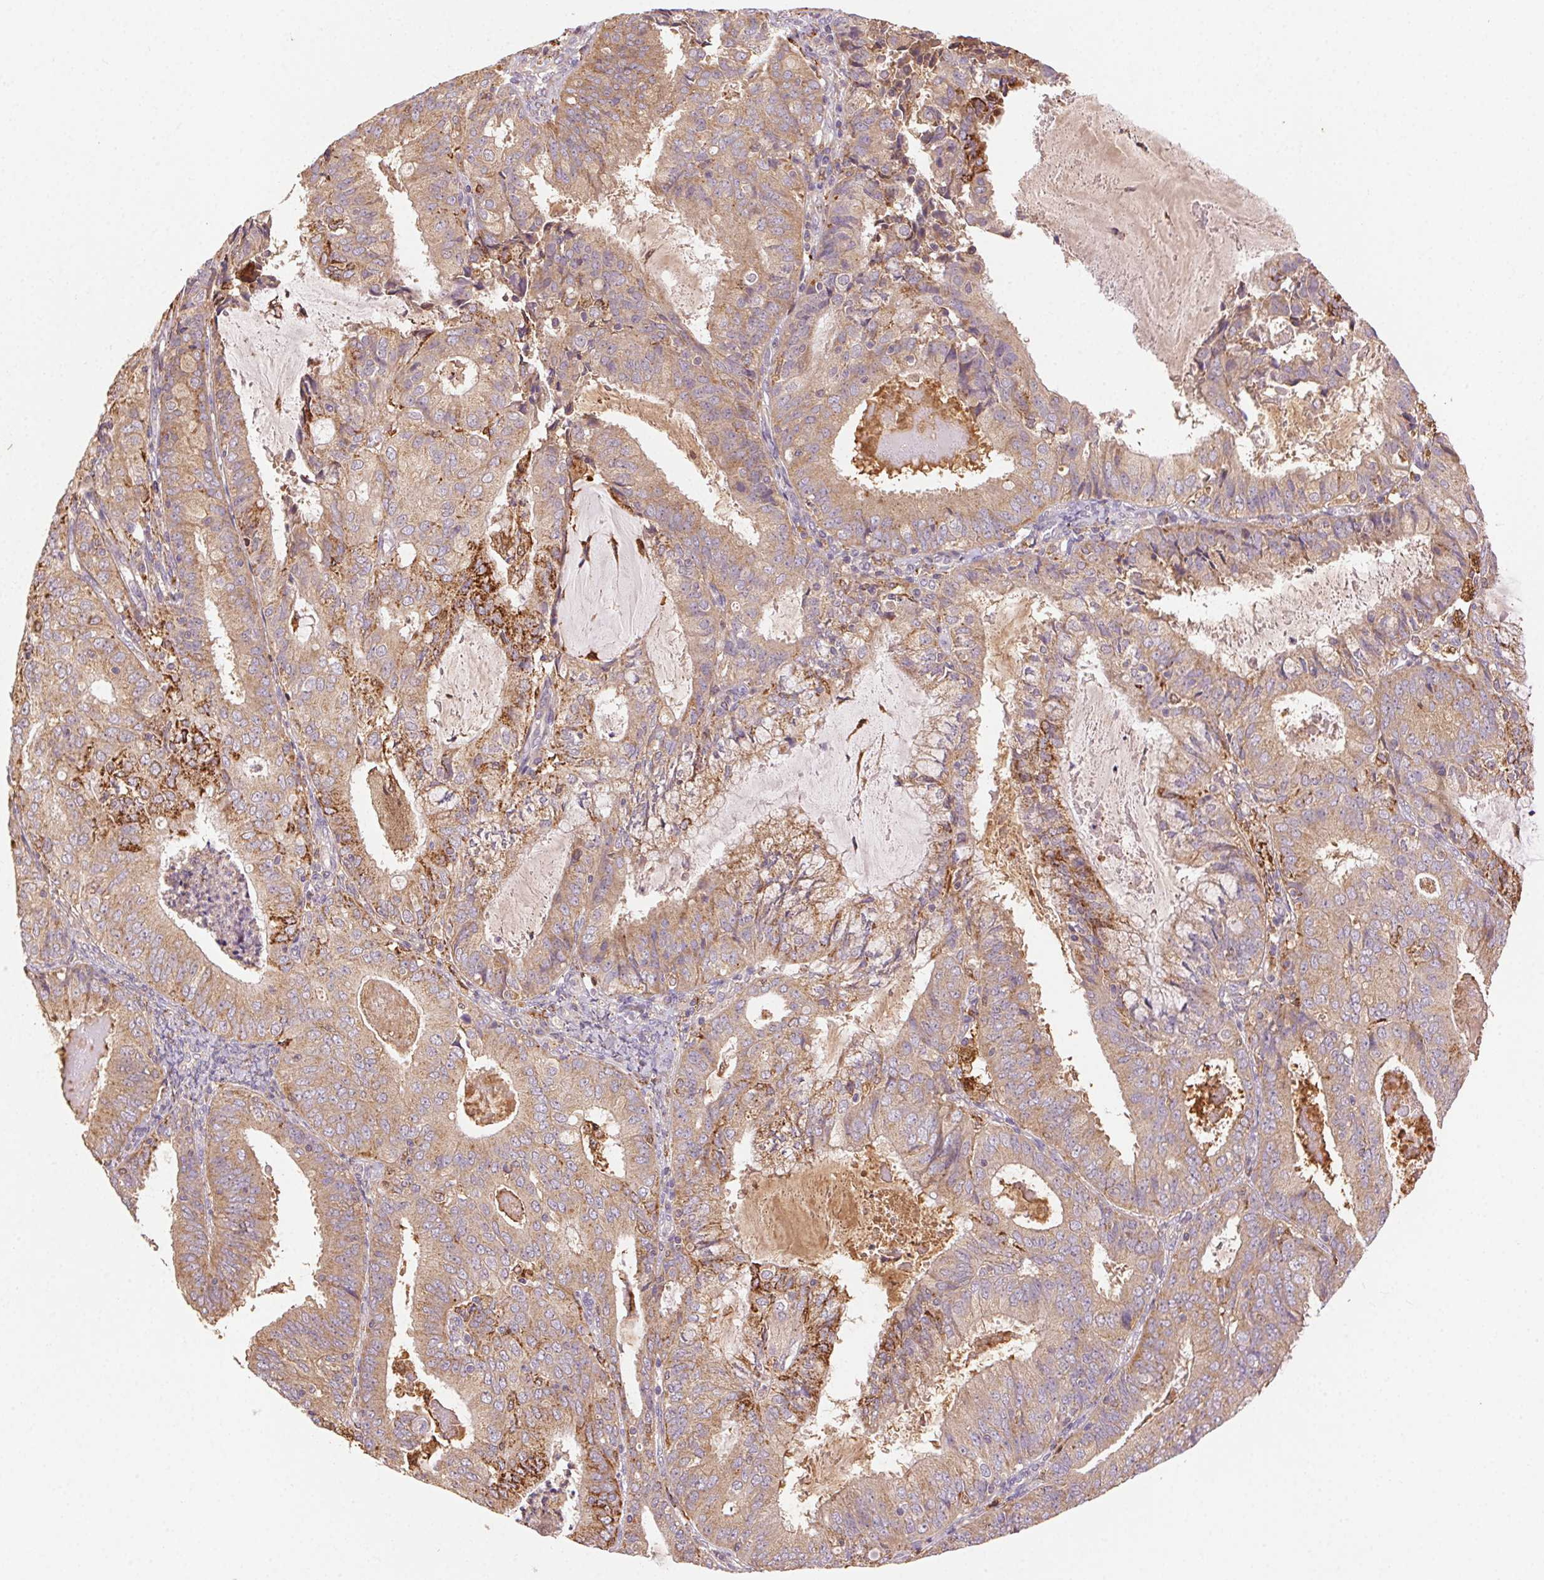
{"staining": {"intensity": "moderate", "quantity": ">75%", "location": "cytoplasmic/membranous"}, "tissue": "endometrial cancer", "cell_type": "Tumor cells", "image_type": "cancer", "snomed": [{"axis": "morphology", "description": "Adenocarcinoma, NOS"}, {"axis": "topography", "description": "Endometrium"}], "caption": "Endometrial adenocarcinoma stained with a protein marker shows moderate staining in tumor cells.", "gene": "FNBP1L", "patient": {"sex": "female", "age": 57}}